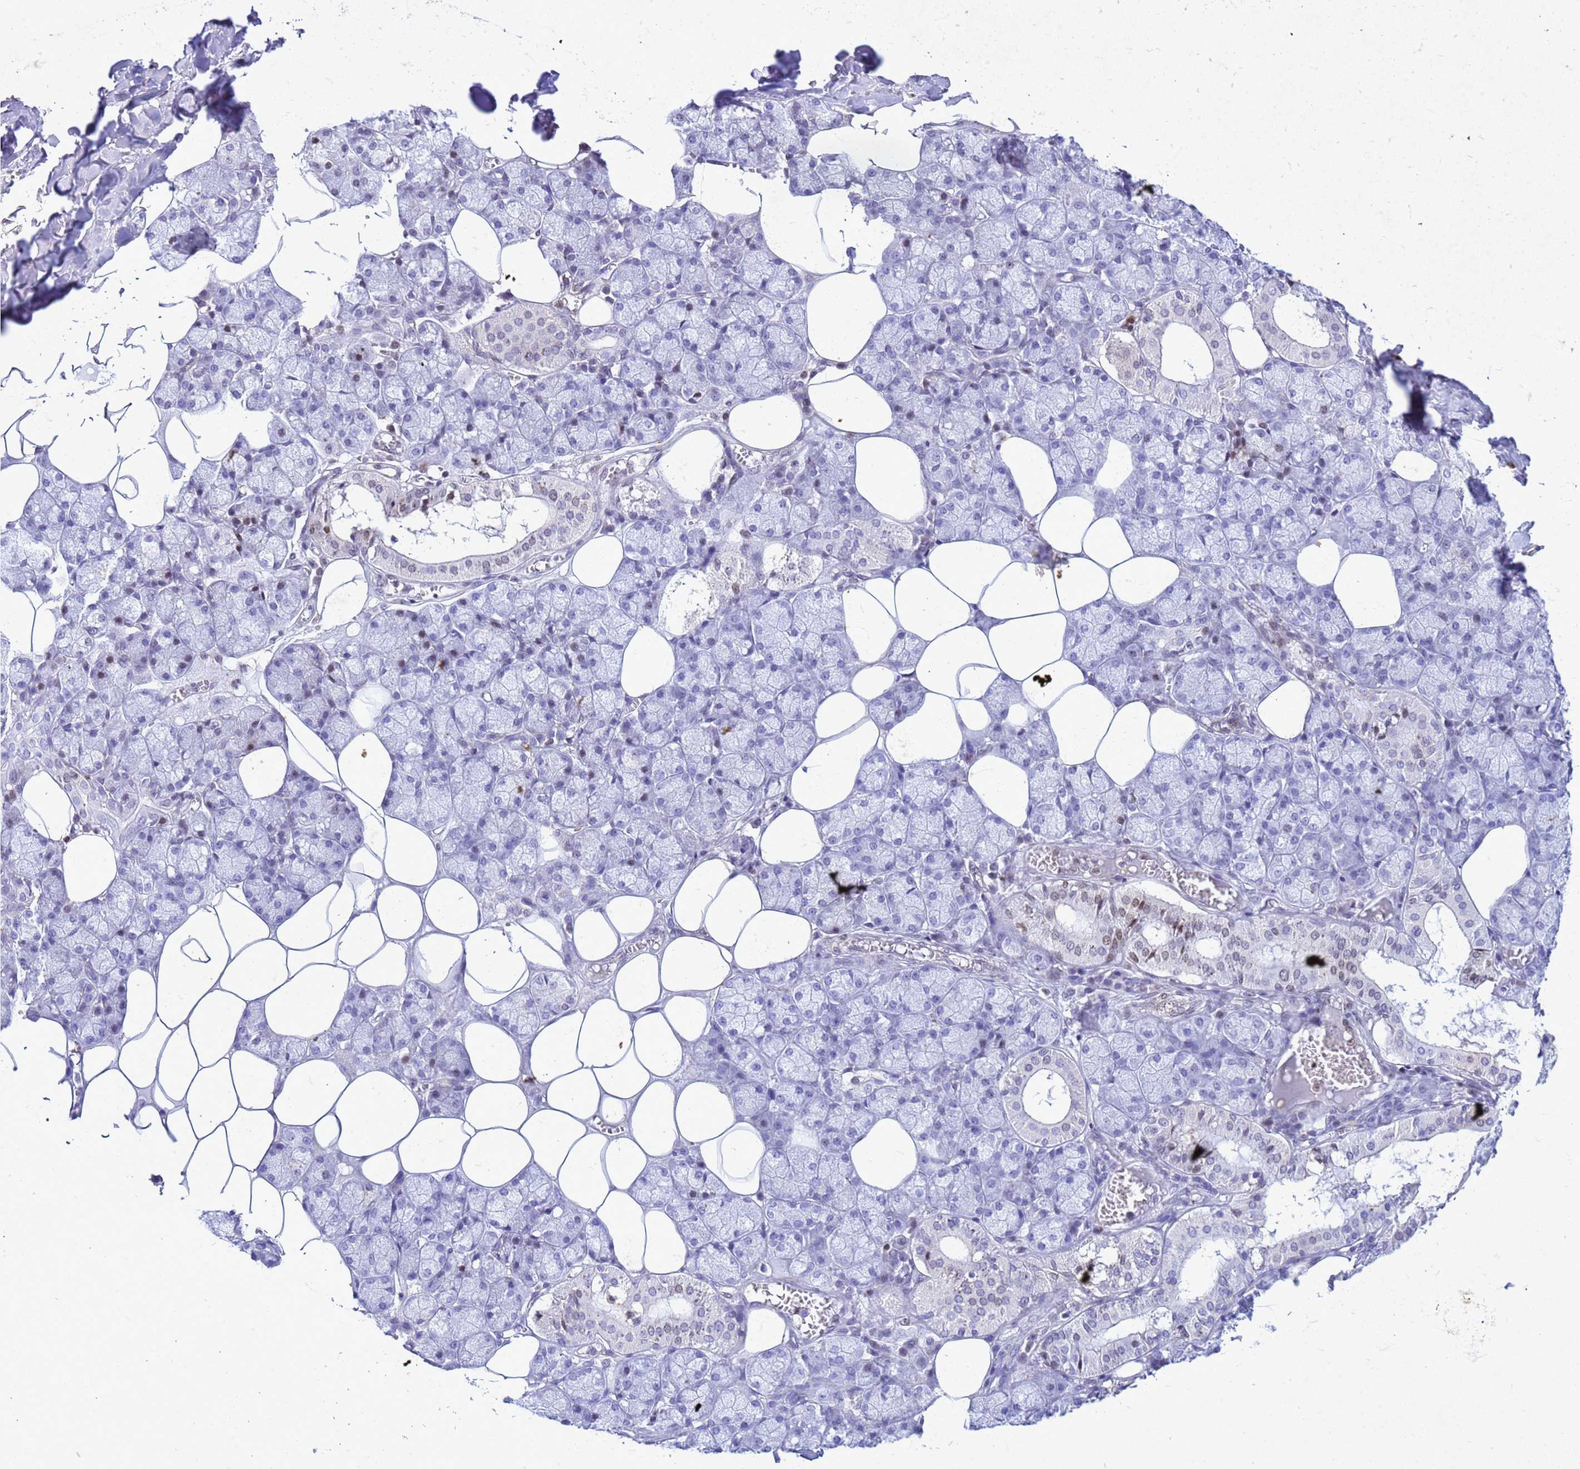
{"staining": {"intensity": "moderate", "quantity": "<25%", "location": "nuclear"}, "tissue": "salivary gland", "cell_type": "Glandular cells", "image_type": "normal", "snomed": [{"axis": "morphology", "description": "Normal tissue, NOS"}, {"axis": "topography", "description": "Salivary gland"}], "caption": "A brown stain labels moderate nuclear staining of a protein in glandular cells of normal human salivary gland.", "gene": "COPS9", "patient": {"sex": "male", "age": 62}}